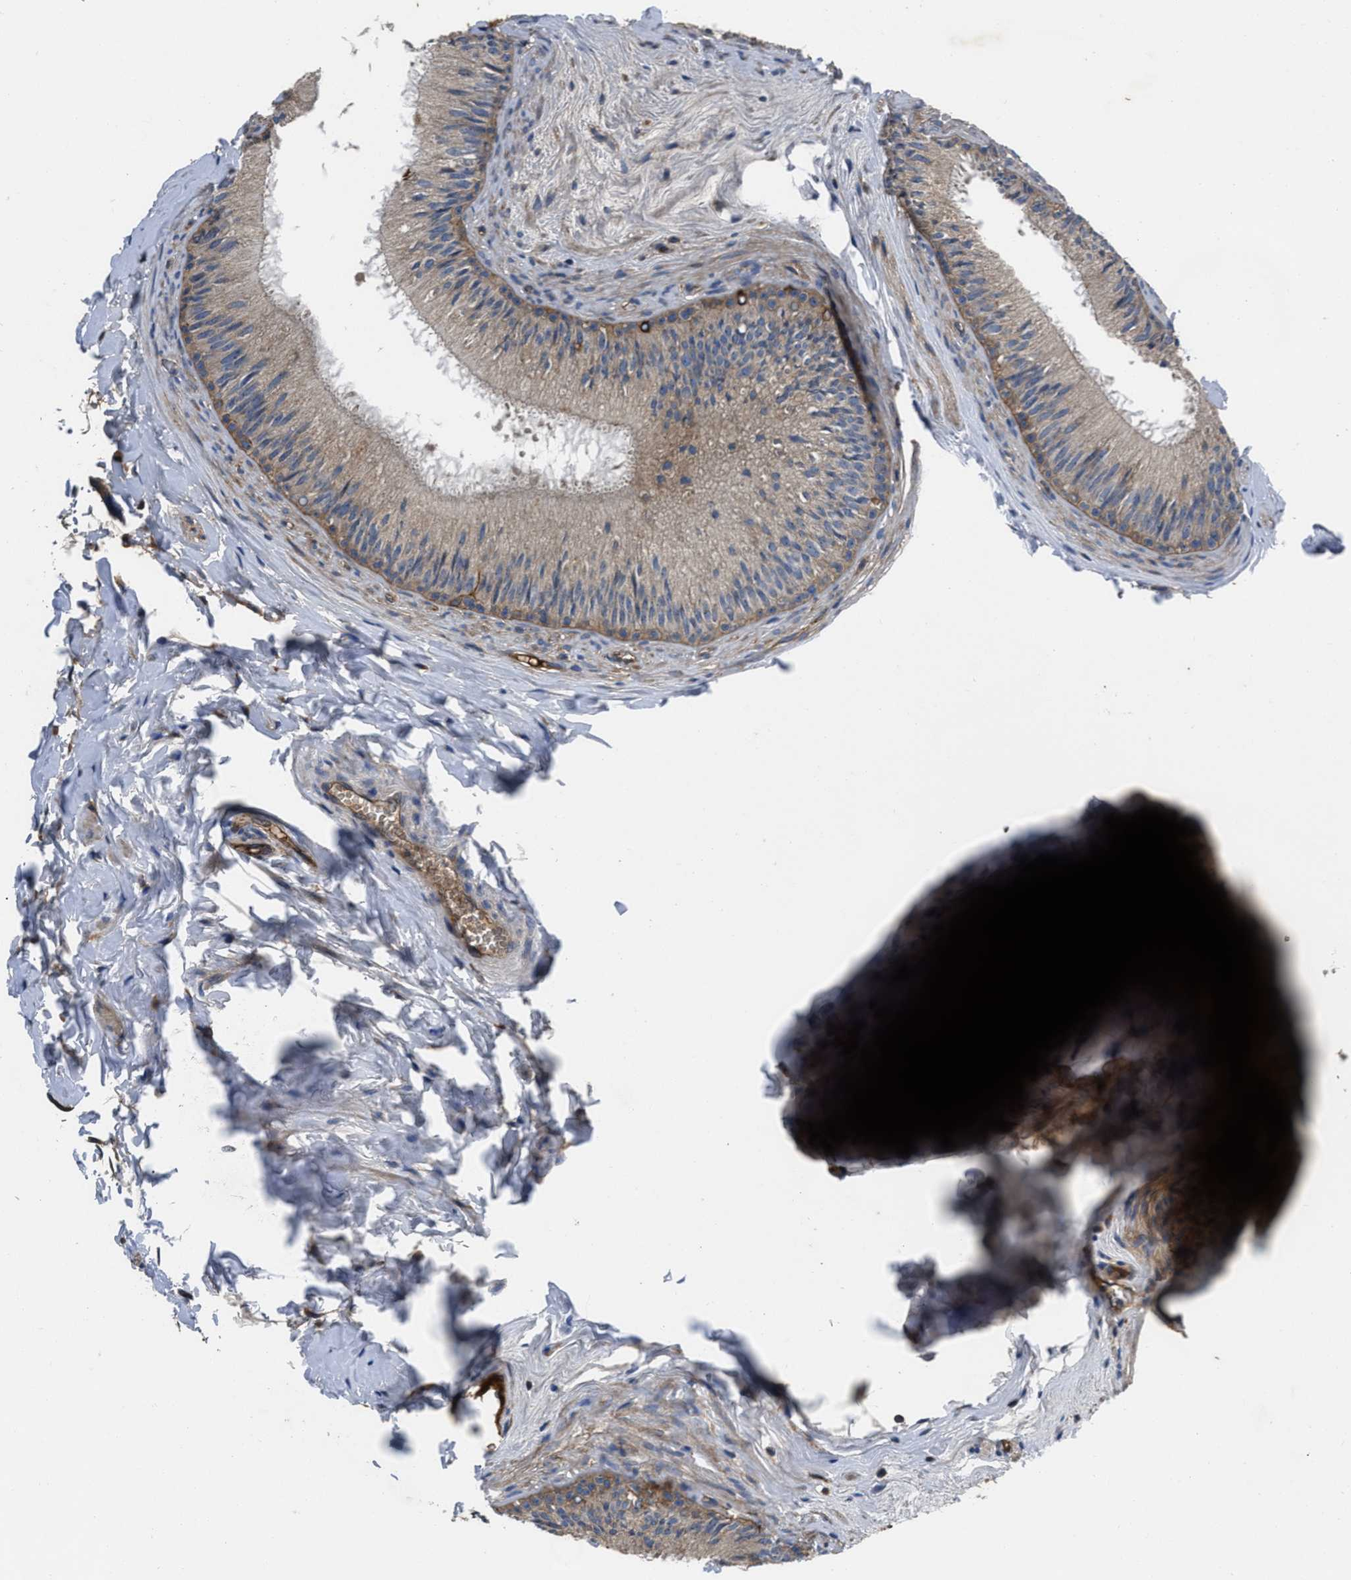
{"staining": {"intensity": "strong", "quantity": "25%-75%", "location": "cytoplasmic/membranous"}, "tissue": "epididymis", "cell_type": "Glandular cells", "image_type": "normal", "snomed": [{"axis": "morphology", "description": "Normal tissue, NOS"}, {"axis": "topography", "description": "Testis"}, {"axis": "topography", "description": "Epididymis"}], "caption": "High-power microscopy captured an immunohistochemistry (IHC) histopathology image of normal epididymis, revealing strong cytoplasmic/membranous positivity in about 25%-75% of glandular cells.", "gene": "ERC1", "patient": {"sex": "male", "age": 36}}